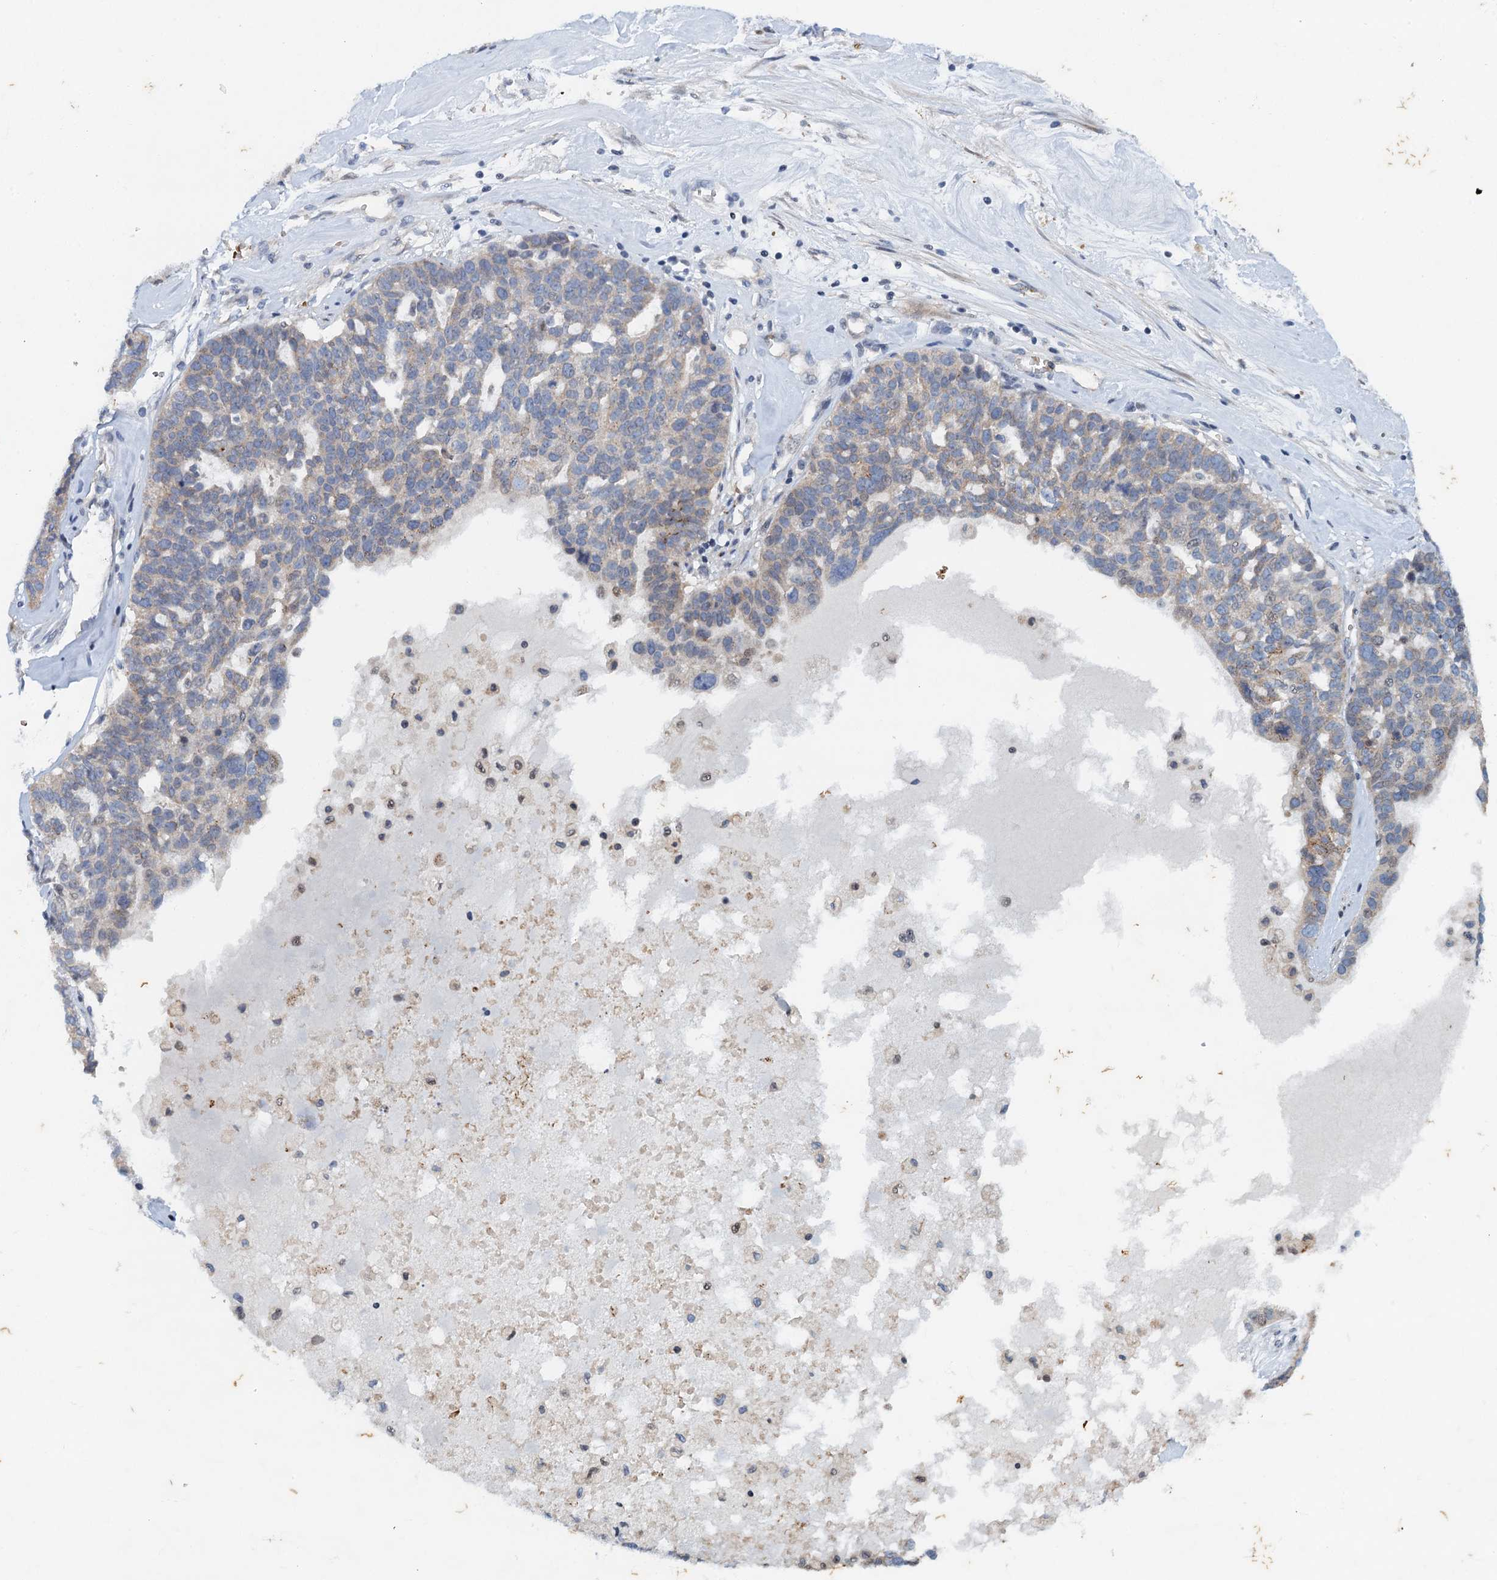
{"staining": {"intensity": "weak", "quantity": "25%-75%", "location": "cytoplasmic/membranous"}, "tissue": "ovarian cancer", "cell_type": "Tumor cells", "image_type": "cancer", "snomed": [{"axis": "morphology", "description": "Cystadenocarcinoma, serous, NOS"}, {"axis": "topography", "description": "Ovary"}], "caption": "IHC image of neoplastic tissue: ovarian serous cystadenocarcinoma stained using immunohistochemistry (IHC) shows low levels of weak protein expression localized specifically in the cytoplasmic/membranous of tumor cells, appearing as a cytoplasmic/membranous brown color.", "gene": "NBEA", "patient": {"sex": "female", "age": 59}}